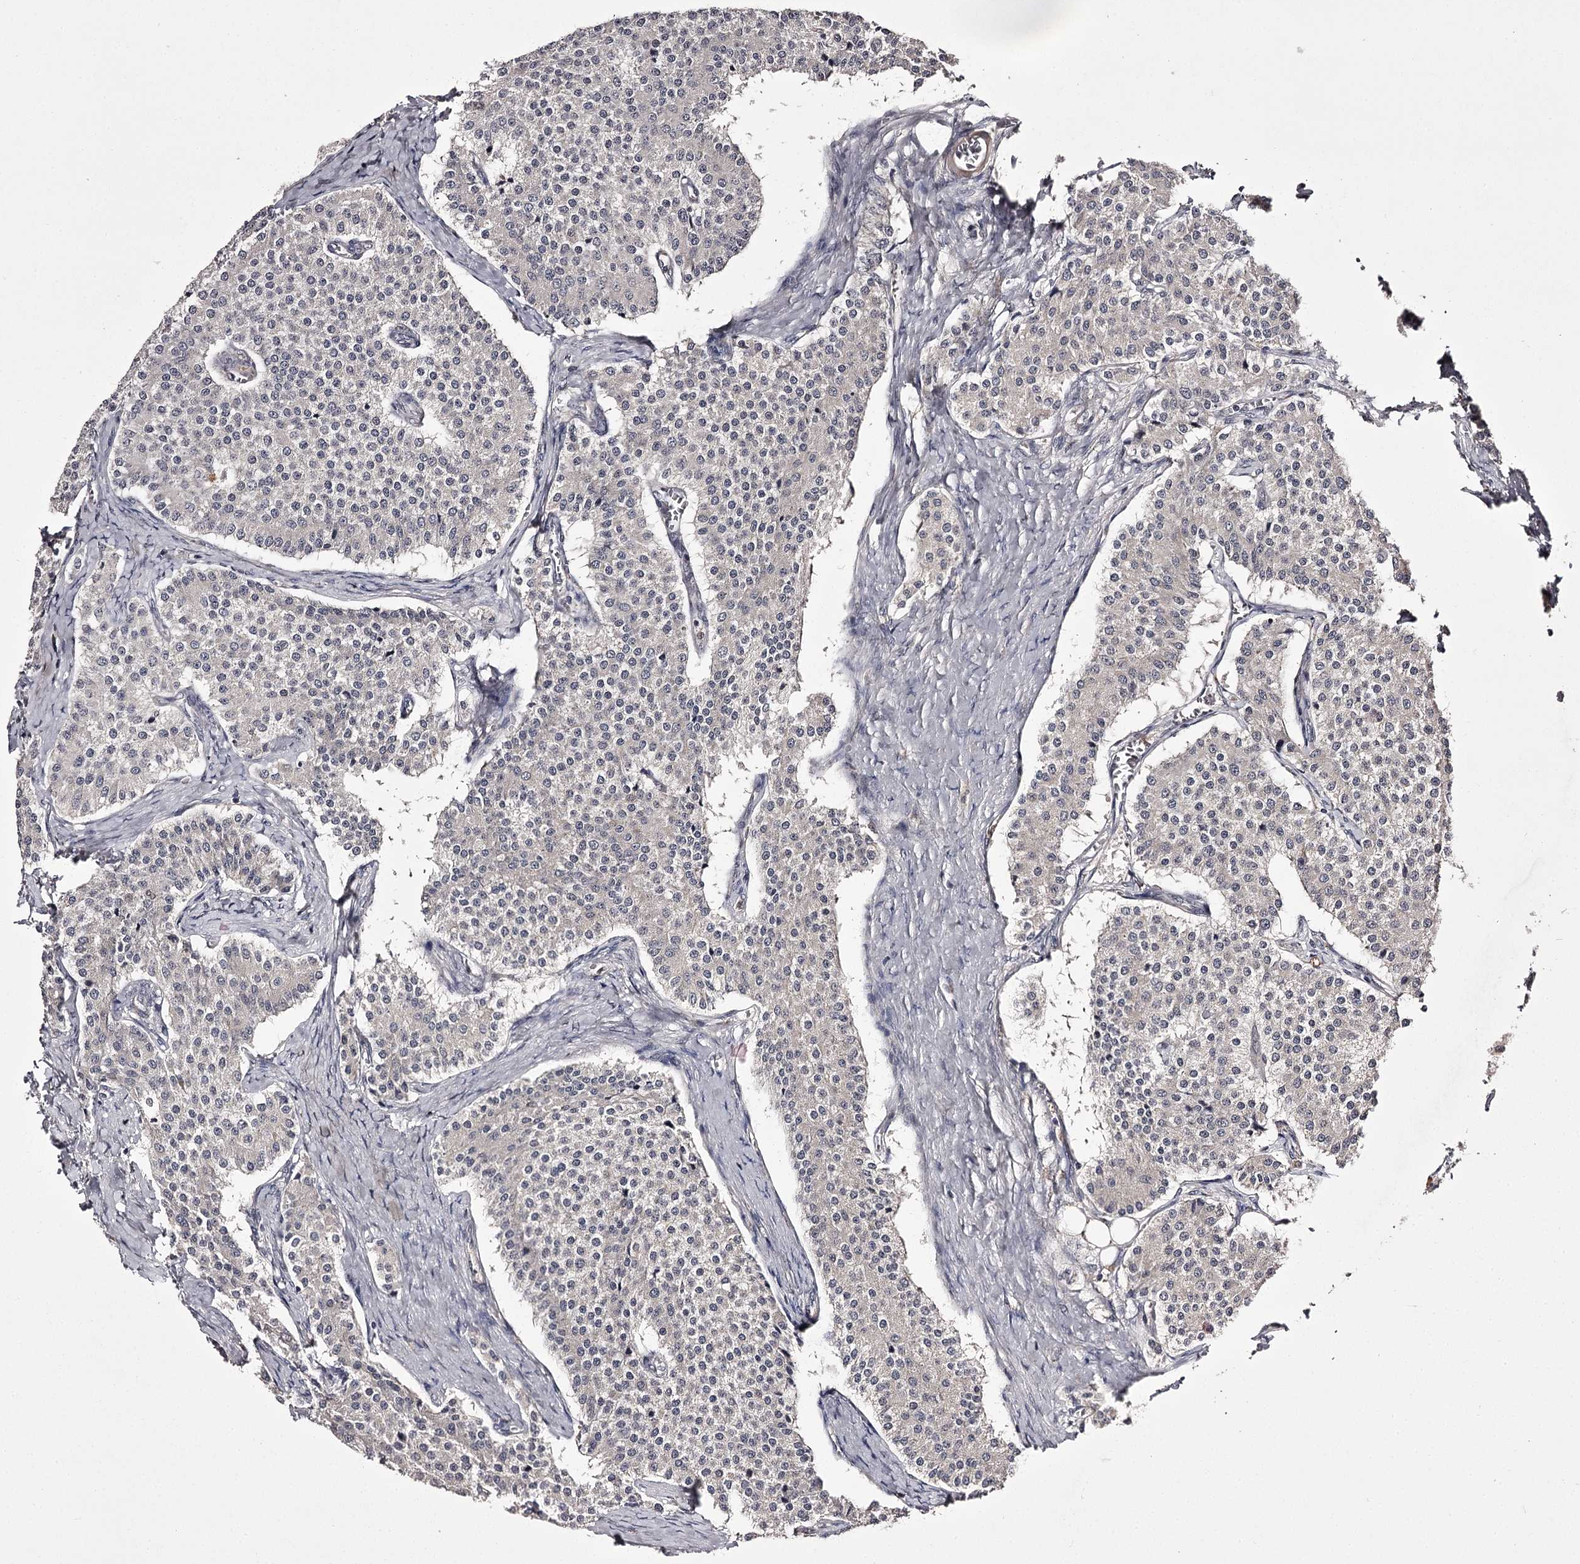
{"staining": {"intensity": "negative", "quantity": "none", "location": "none"}, "tissue": "carcinoid", "cell_type": "Tumor cells", "image_type": "cancer", "snomed": [{"axis": "morphology", "description": "Carcinoid, malignant, NOS"}, {"axis": "topography", "description": "Colon"}], "caption": "The micrograph demonstrates no staining of tumor cells in carcinoid (malignant).", "gene": "SLC32A1", "patient": {"sex": "female", "age": 52}}